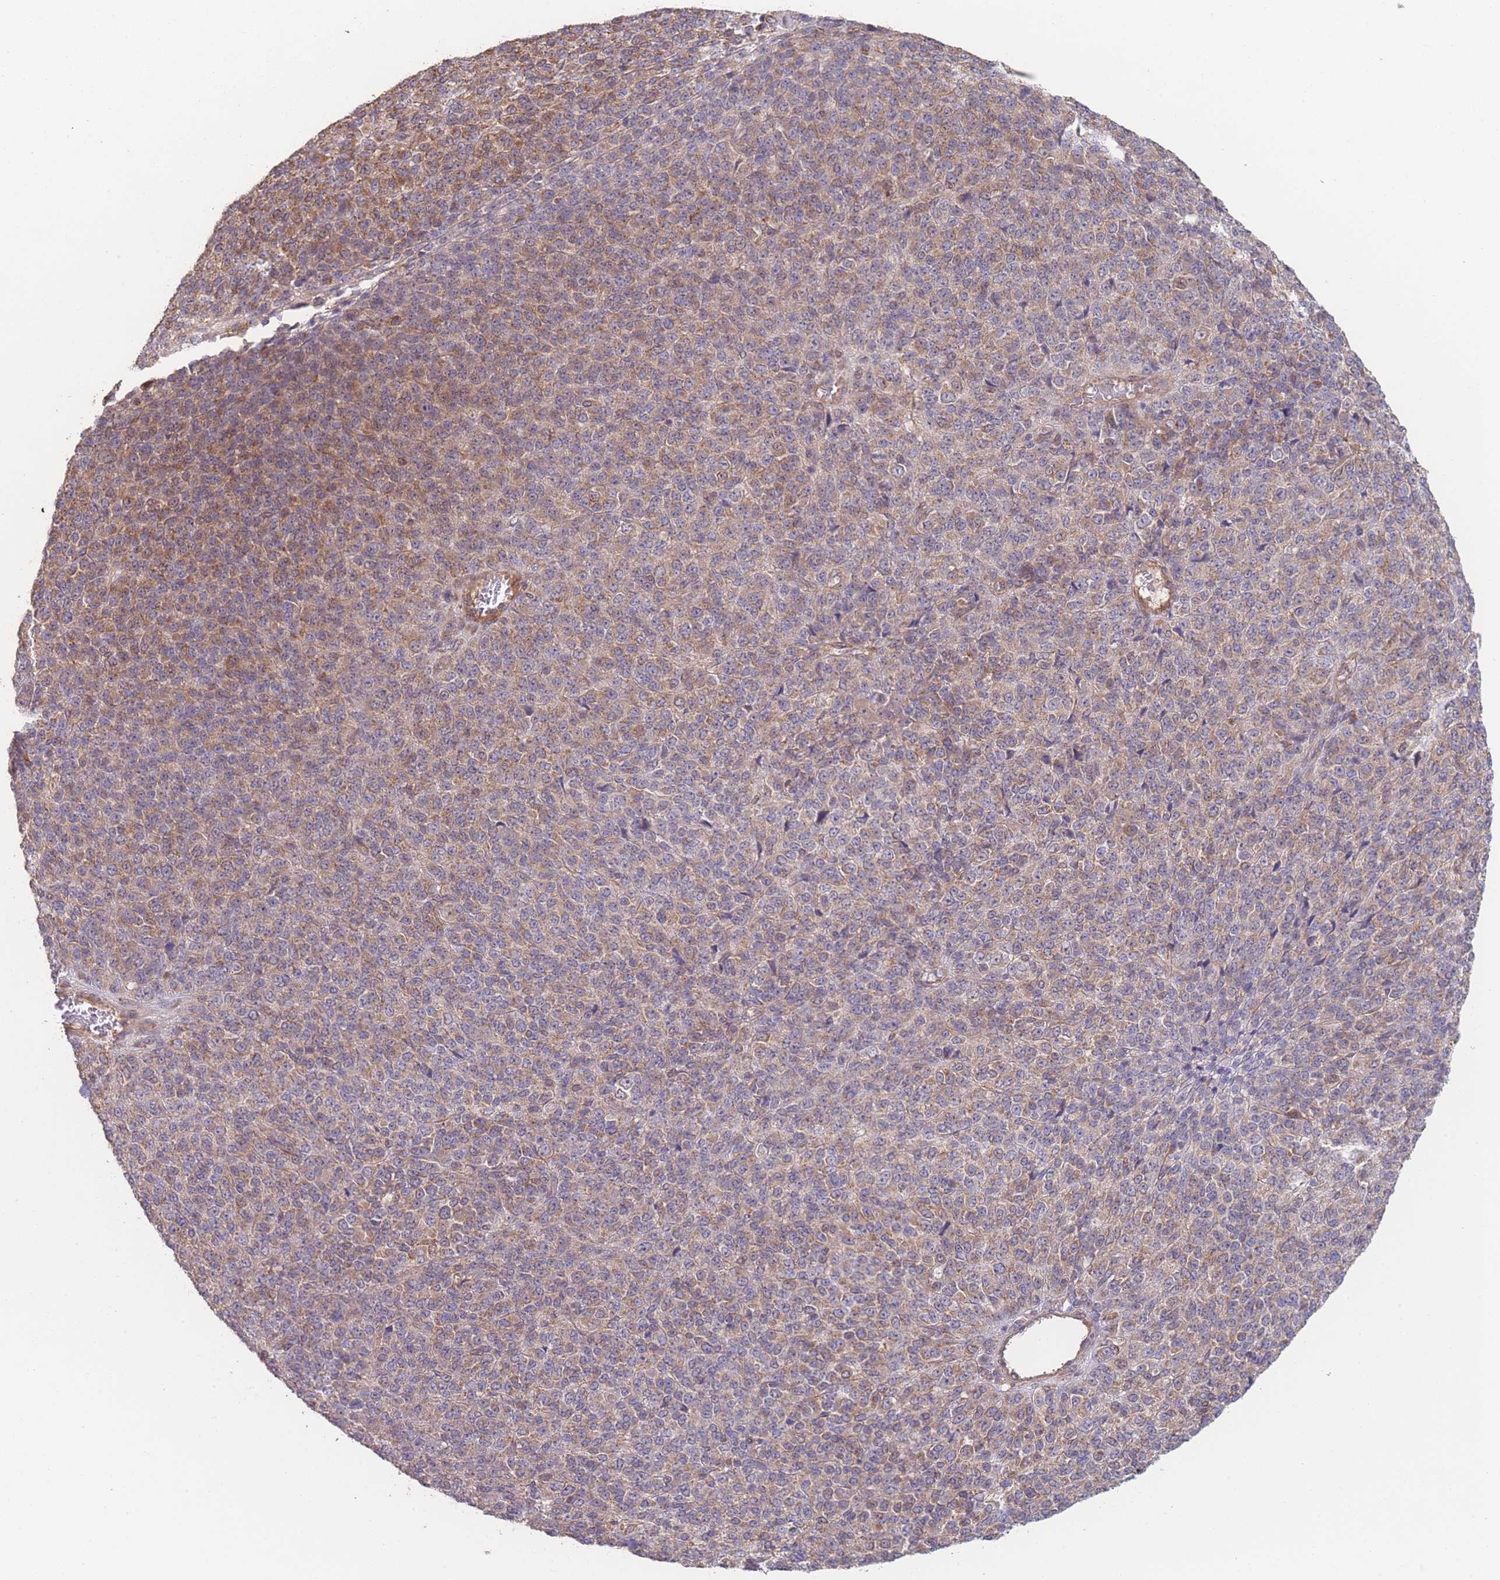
{"staining": {"intensity": "moderate", "quantity": "25%-75%", "location": "cytoplasmic/membranous"}, "tissue": "melanoma", "cell_type": "Tumor cells", "image_type": "cancer", "snomed": [{"axis": "morphology", "description": "Malignant melanoma, Metastatic site"}, {"axis": "topography", "description": "Brain"}], "caption": "Immunohistochemistry of human melanoma shows medium levels of moderate cytoplasmic/membranous expression in approximately 25%-75% of tumor cells. (brown staining indicates protein expression, while blue staining denotes nuclei).", "gene": "PXMP4", "patient": {"sex": "female", "age": 56}}